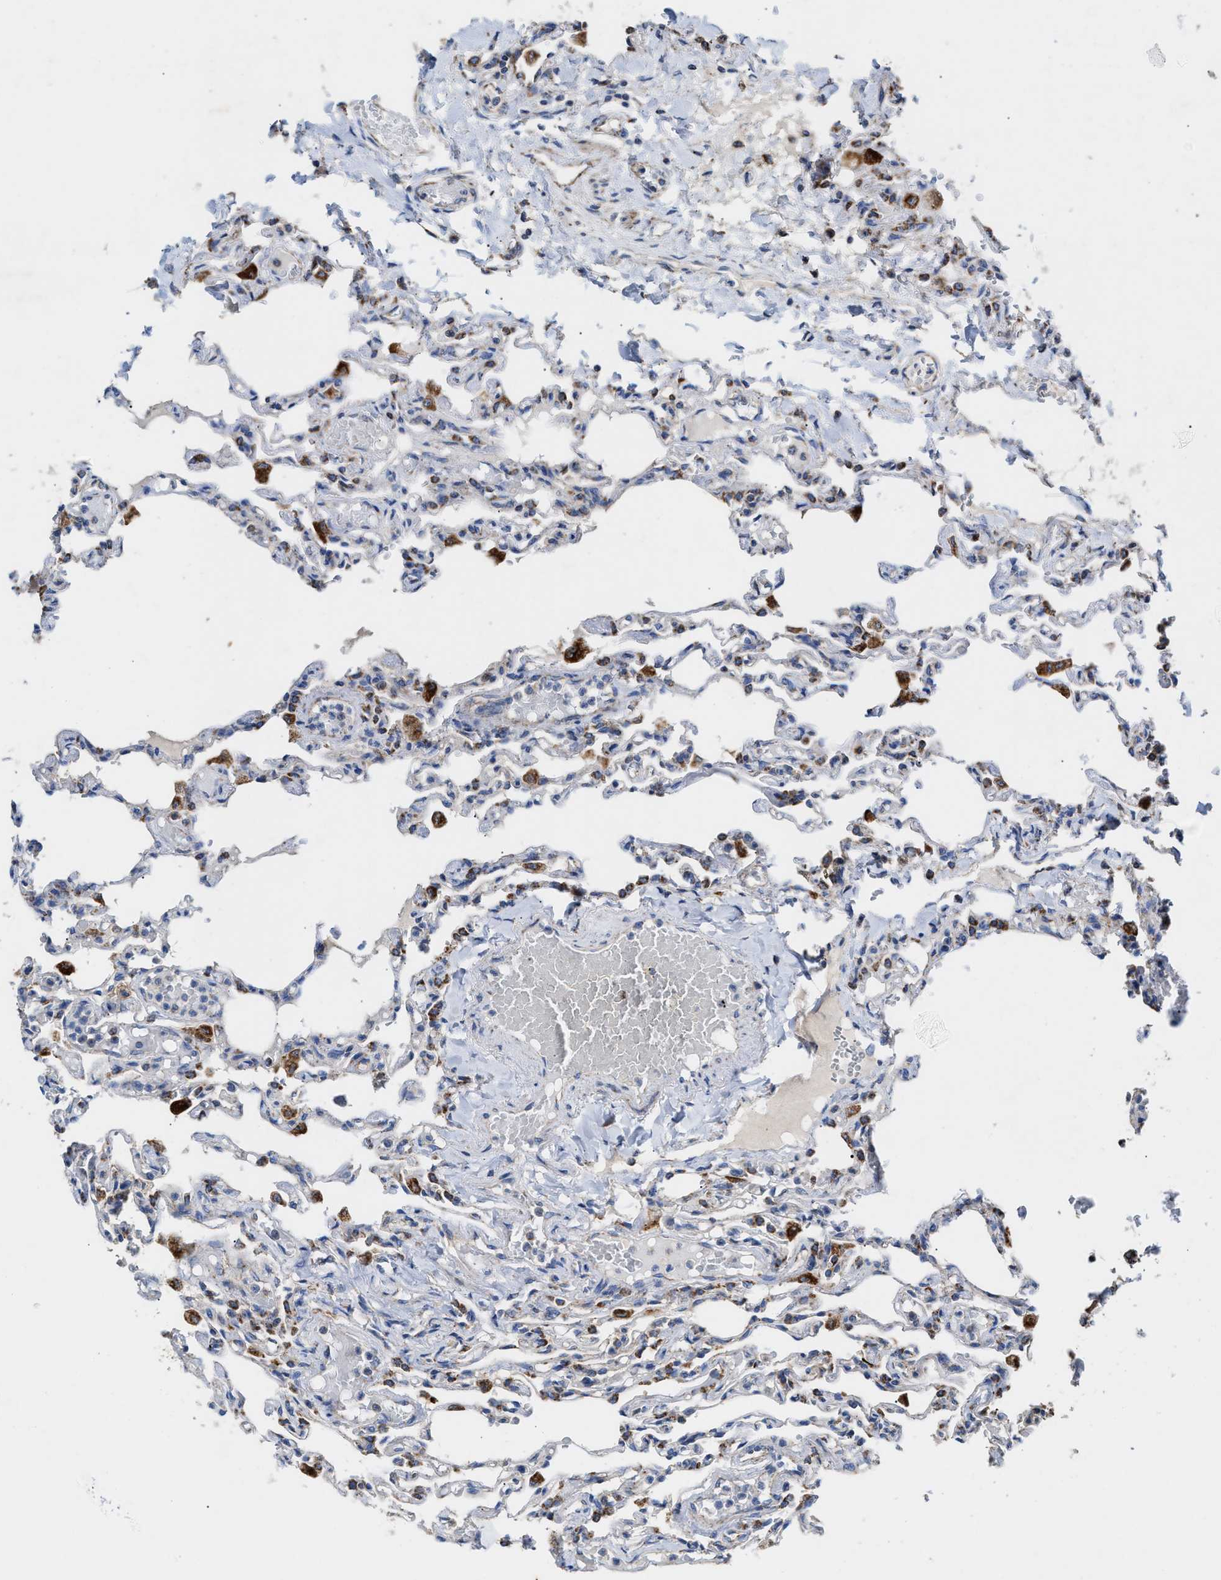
{"staining": {"intensity": "moderate", "quantity": "25%-75%", "location": "cytoplasmic/membranous"}, "tissue": "lung", "cell_type": "Alveolar cells", "image_type": "normal", "snomed": [{"axis": "morphology", "description": "Normal tissue, NOS"}, {"axis": "topography", "description": "Lung"}], "caption": "This micrograph shows immunohistochemistry staining of normal lung, with medium moderate cytoplasmic/membranous staining in about 25%-75% of alveolar cells.", "gene": "MECR", "patient": {"sex": "male", "age": 21}}